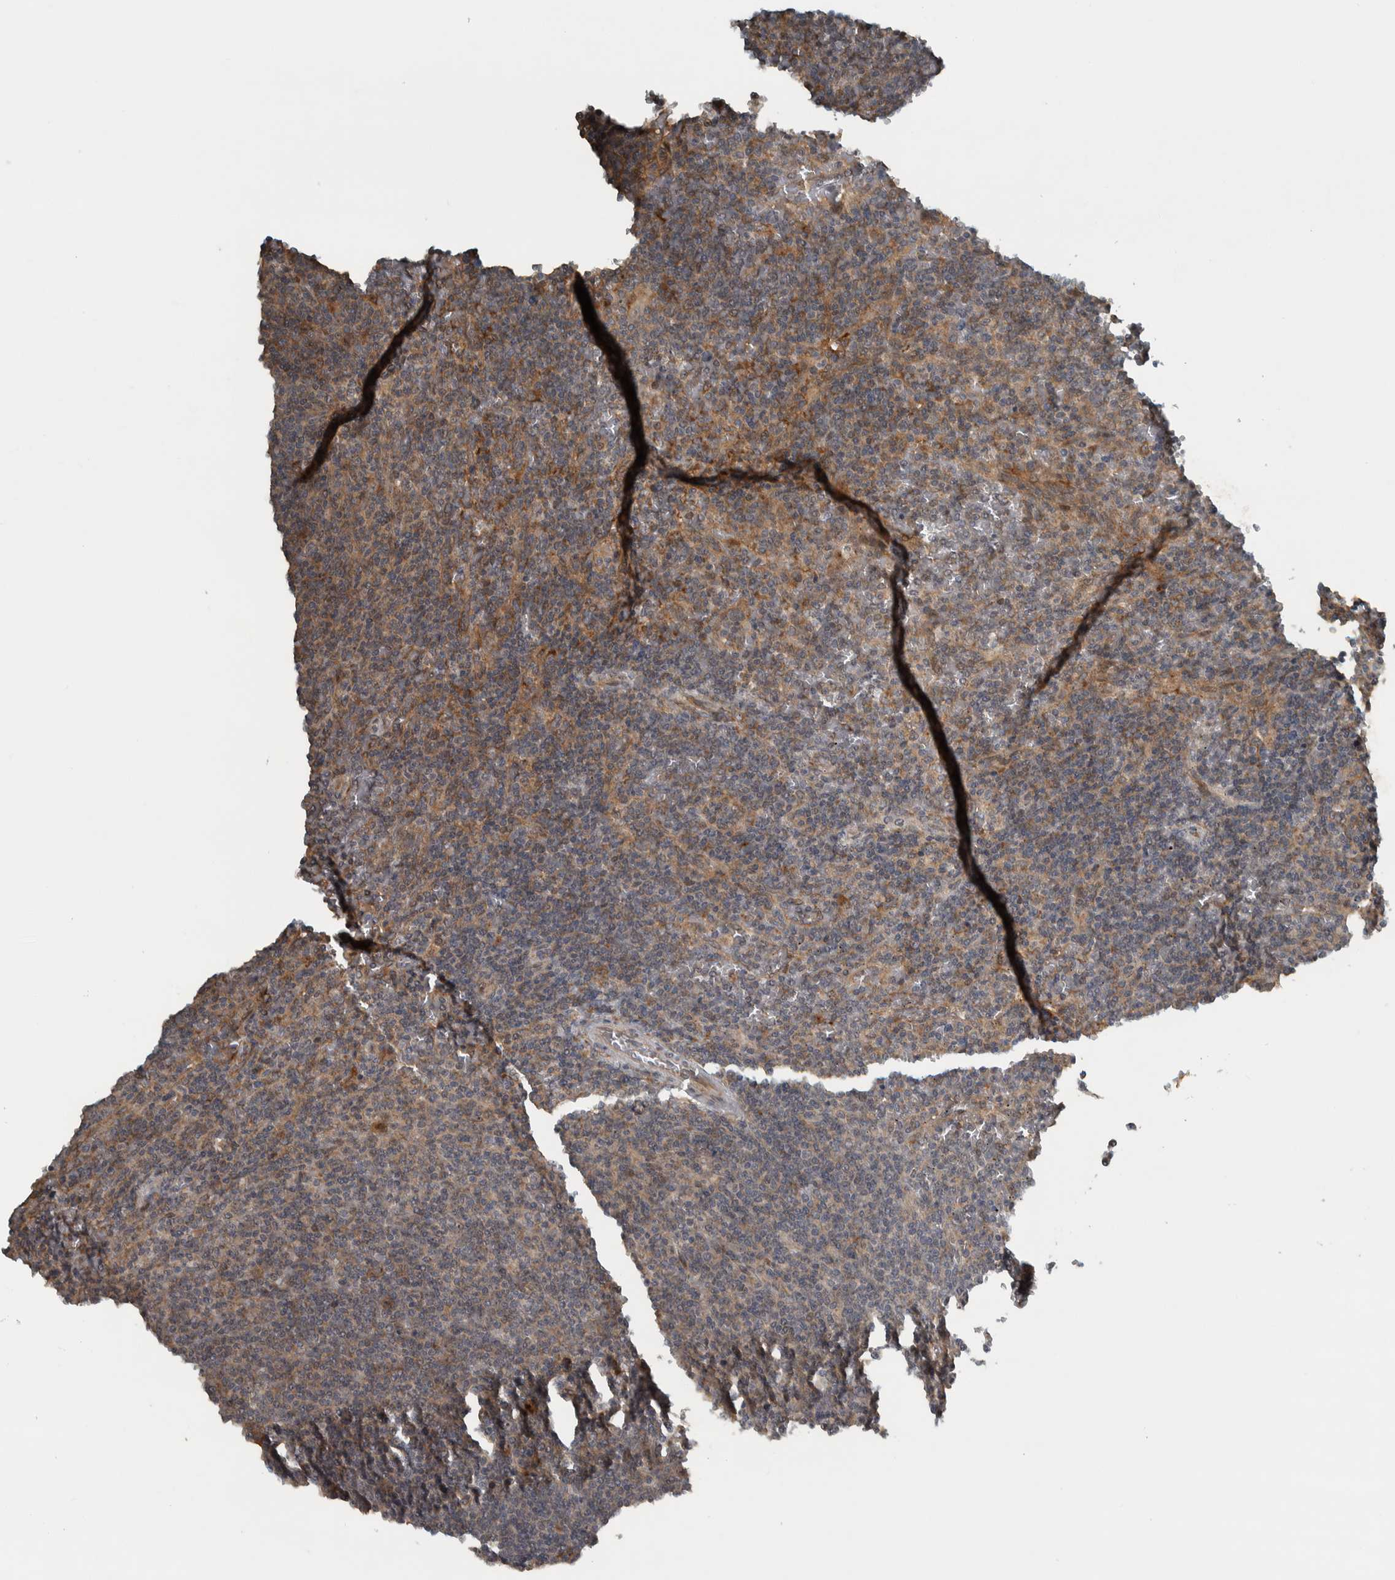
{"staining": {"intensity": "weak", "quantity": "<25%", "location": "cytoplasmic/membranous"}, "tissue": "lymphoma", "cell_type": "Tumor cells", "image_type": "cancer", "snomed": [{"axis": "morphology", "description": "Malignant lymphoma, non-Hodgkin's type, Low grade"}, {"axis": "topography", "description": "Spleen"}], "caption": "This is a photomicrograph of immunohistochemistry (IHC) staining of low-grade malignant lymphoma, non-Hodgkin's type, which shows no expression in tumor cells.", "gene": "XPO5", "patient": {"sex": "female", "age": 50}}